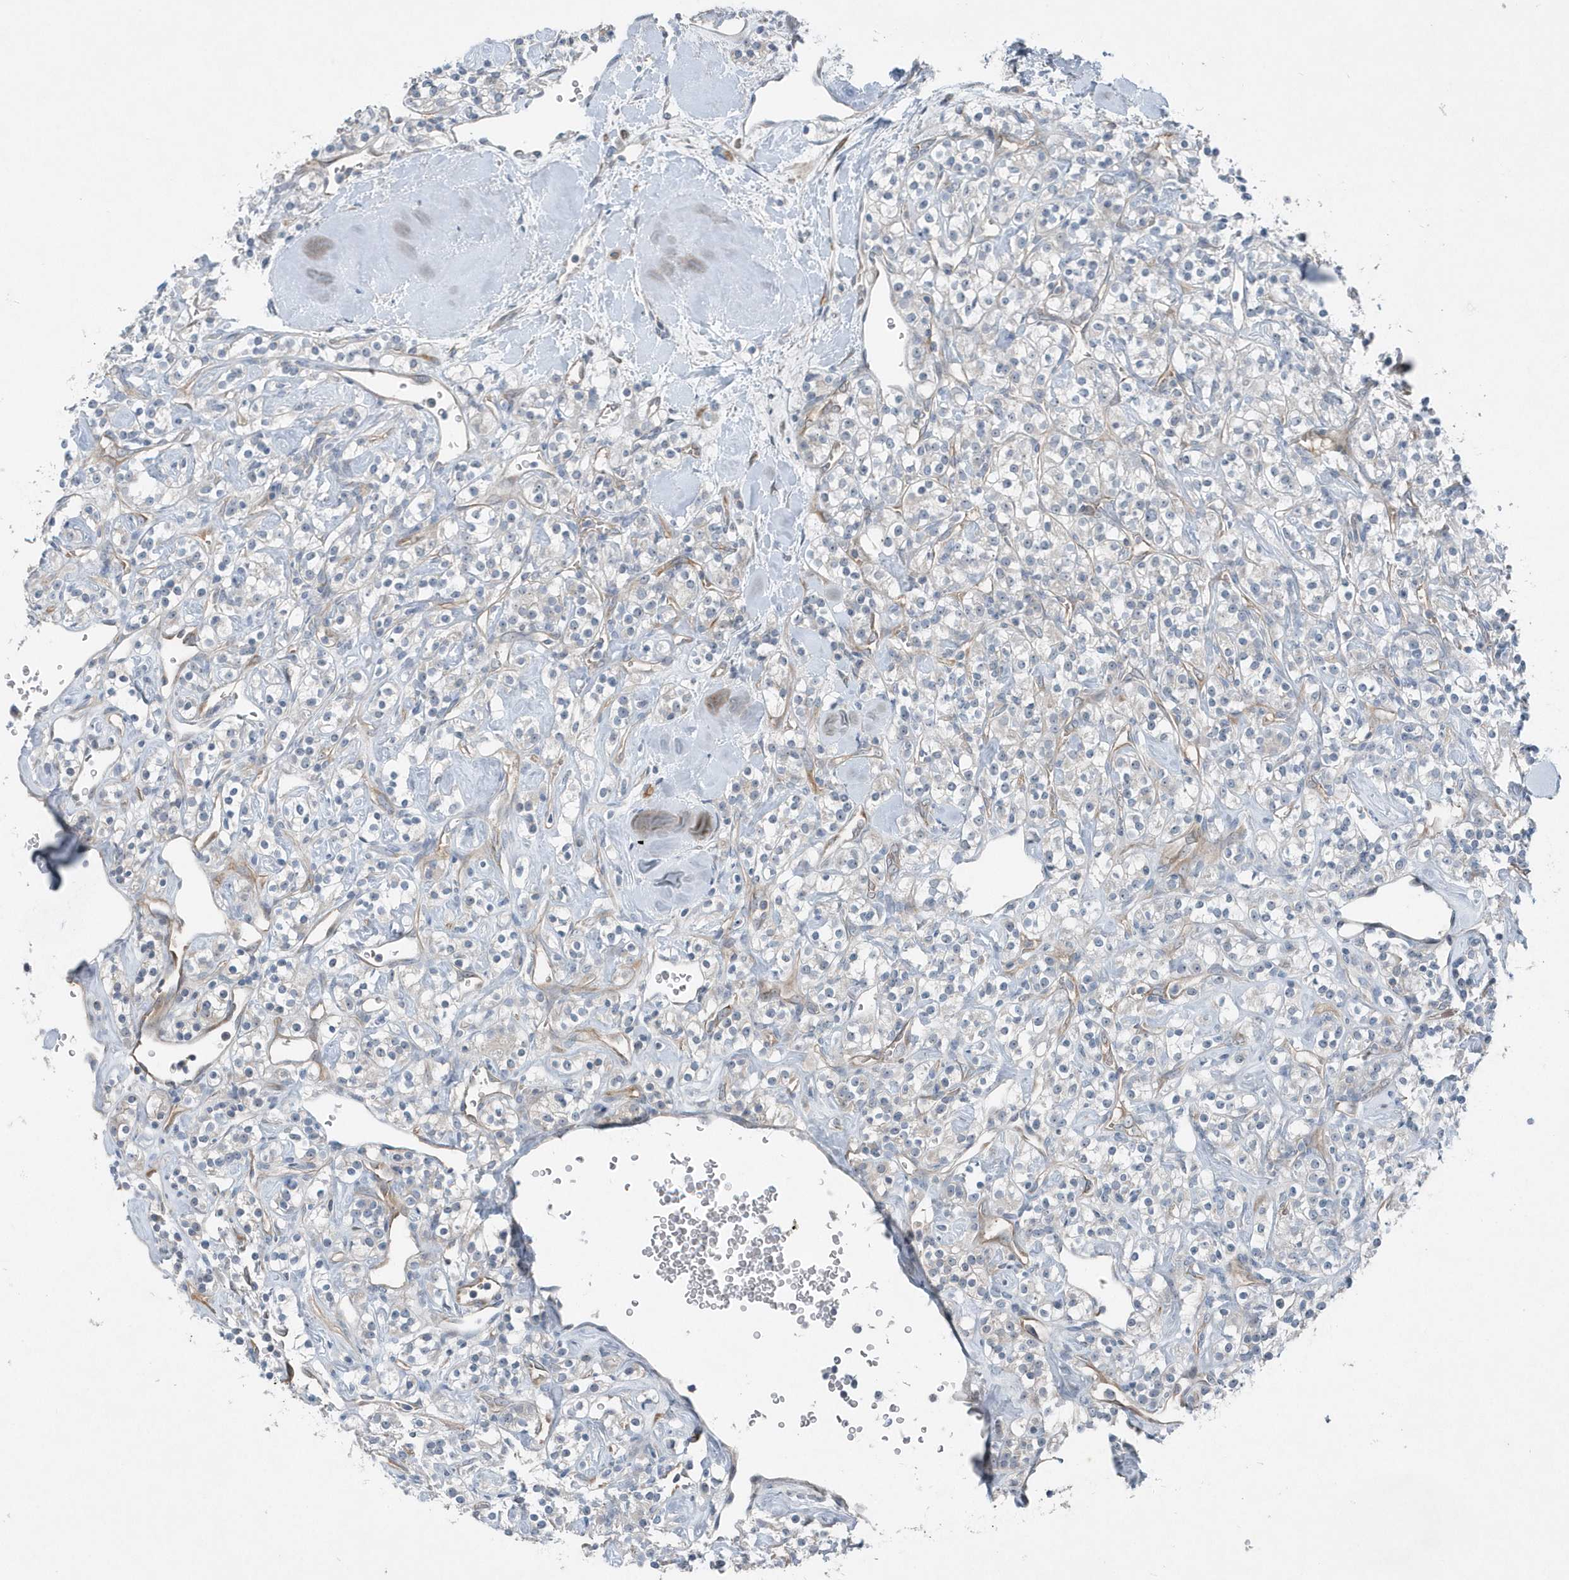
{"staining": {"intensity": "negative", "quantity": "none", "location": "none"}, "tissue": "renal cancer", "cell_type": "Tumor cells", "image_type": "cancer", "snomed": [{"axis": "morphology", "description": "Adenocarcinoma, NOS"}, {"axis": "topography", "description": "Kidney"}], "caption": "IHC photomicrograph of renal cancer stained for a protein (brown), which exhibits no expression in tumor cells.", "gene": "MCC", "patient": {"sex": "male", "age": 77}}